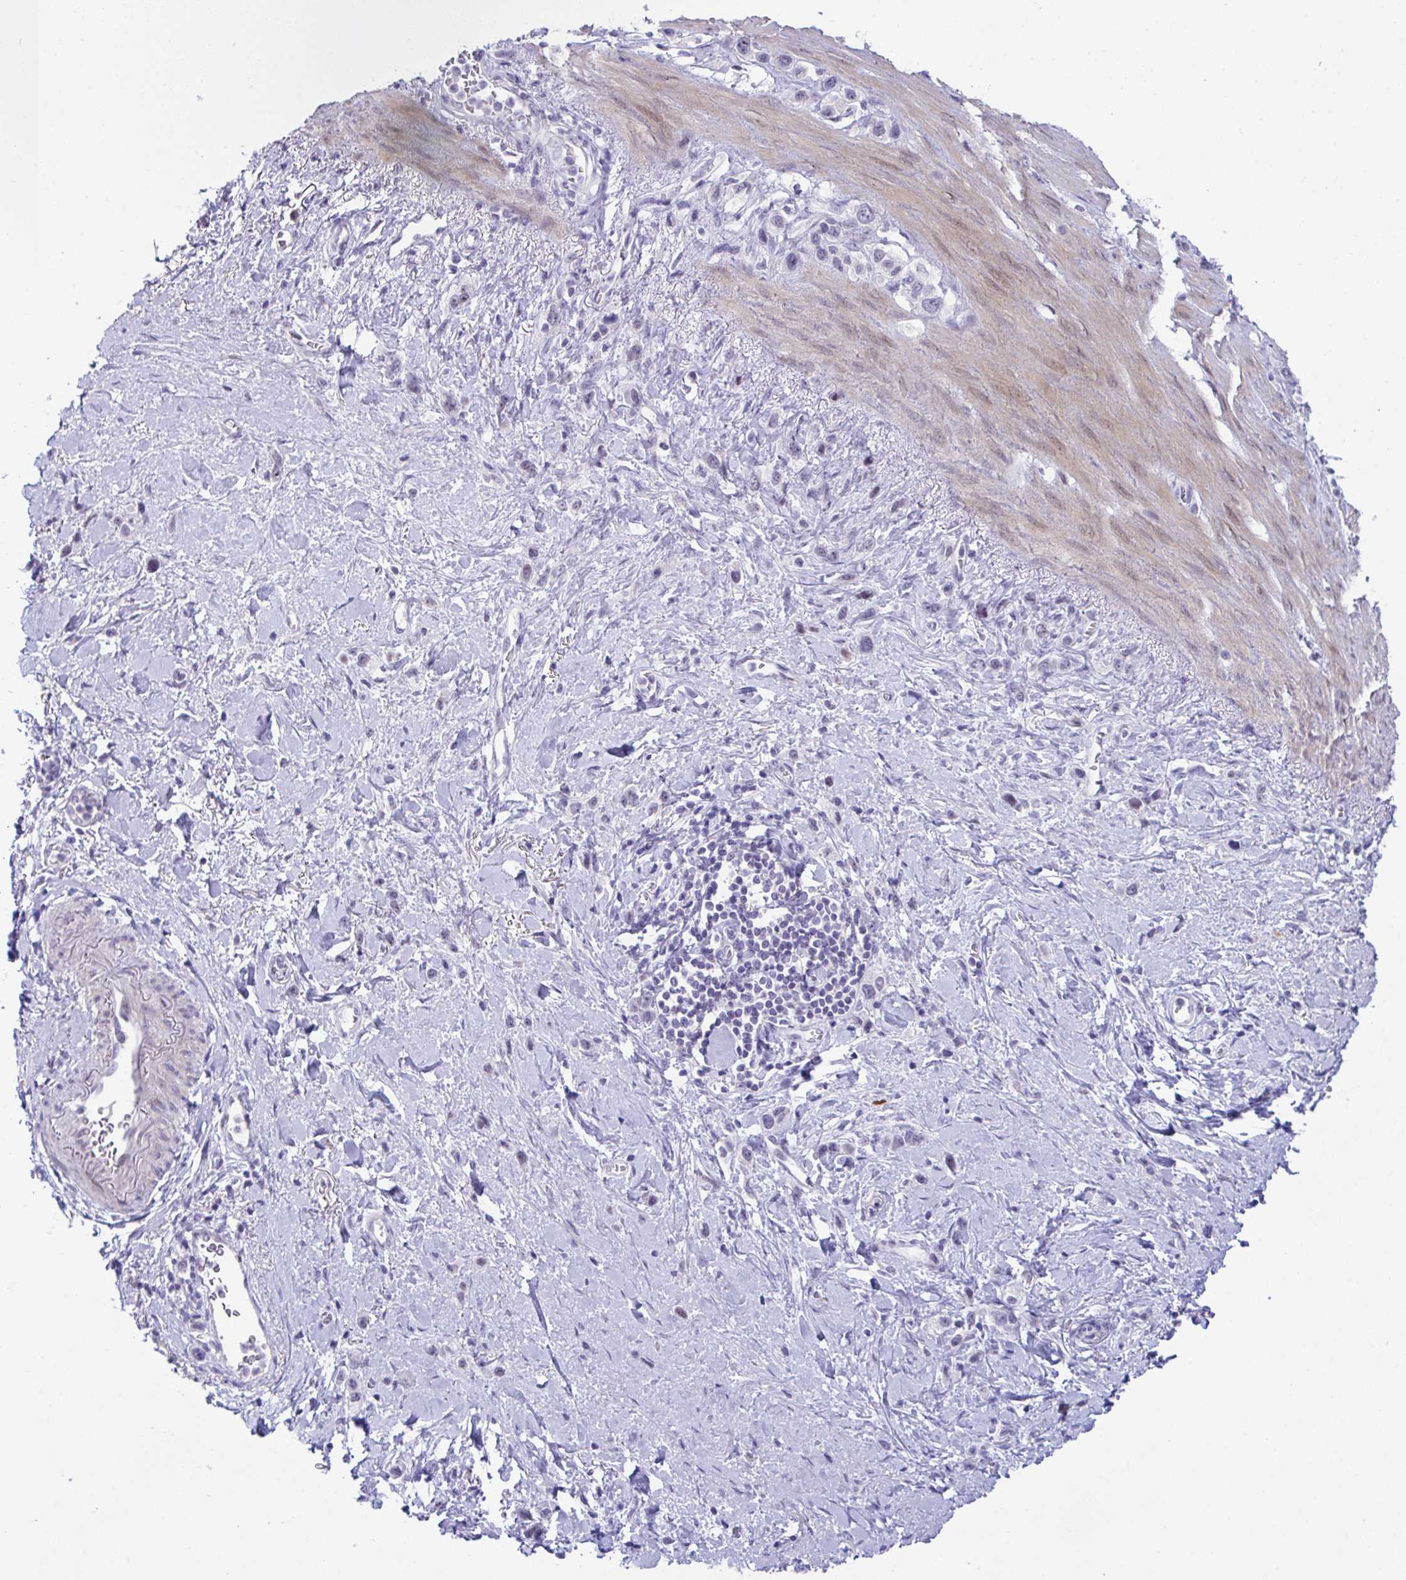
{"staining": {"intensity": "negative", "quantity": "none", "location": "none"}, "tissue": "stomach cancer", "cell_type": "Tumor cells", "image_type": "cancer", "snomed": [{"axis": "morphology", "description": "Adenocarcinoma, NOS"}, {"axis": "topography", "description": "Stomach"}], "caption": "Immunohistochemistry of stomach cancer exhibits no positivity in tumor cells.", "gene": "USP35", "patient": {"sex": "female", "age": 65}}